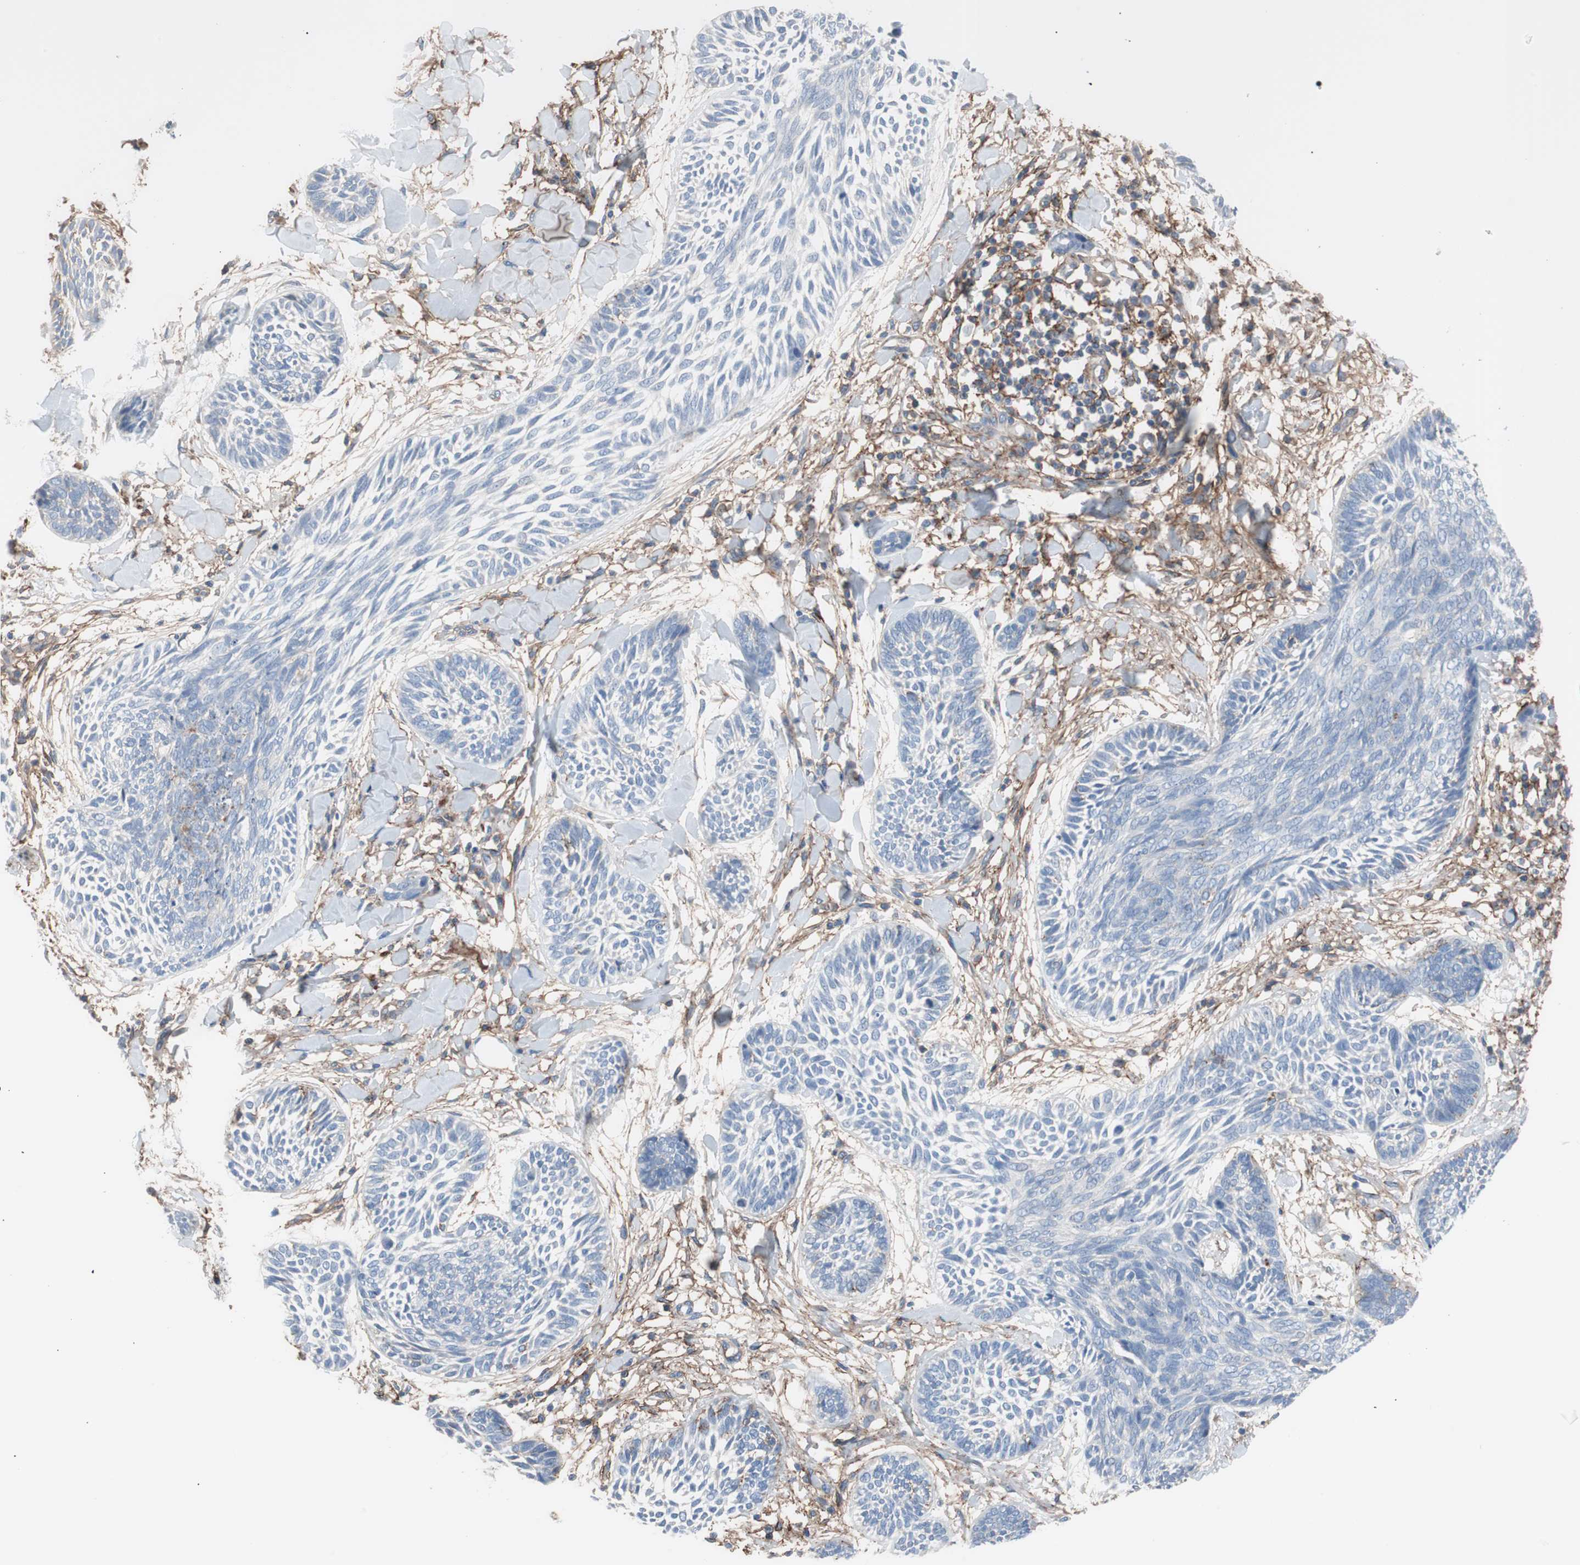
{"staining": {"intensity": "negative", "quantity": "none", "location": "none"}, "tissue": "skin cancer", "cell_type": "Tumor cells", "image_type": "cancer", "snomed": [{"axis": "morphology", "description": "Papilloma, NOS"}, {"axis": "morphology", "description": "Basal cell carcinoma"}, {"axis": "topography", "description": "Skin"}], "caption": "IHC of human skin cancer (papilloma) reveals no positivity in tumor cells.", "gene": "CD81", "patient": {"sex": "male", "age": 87}}